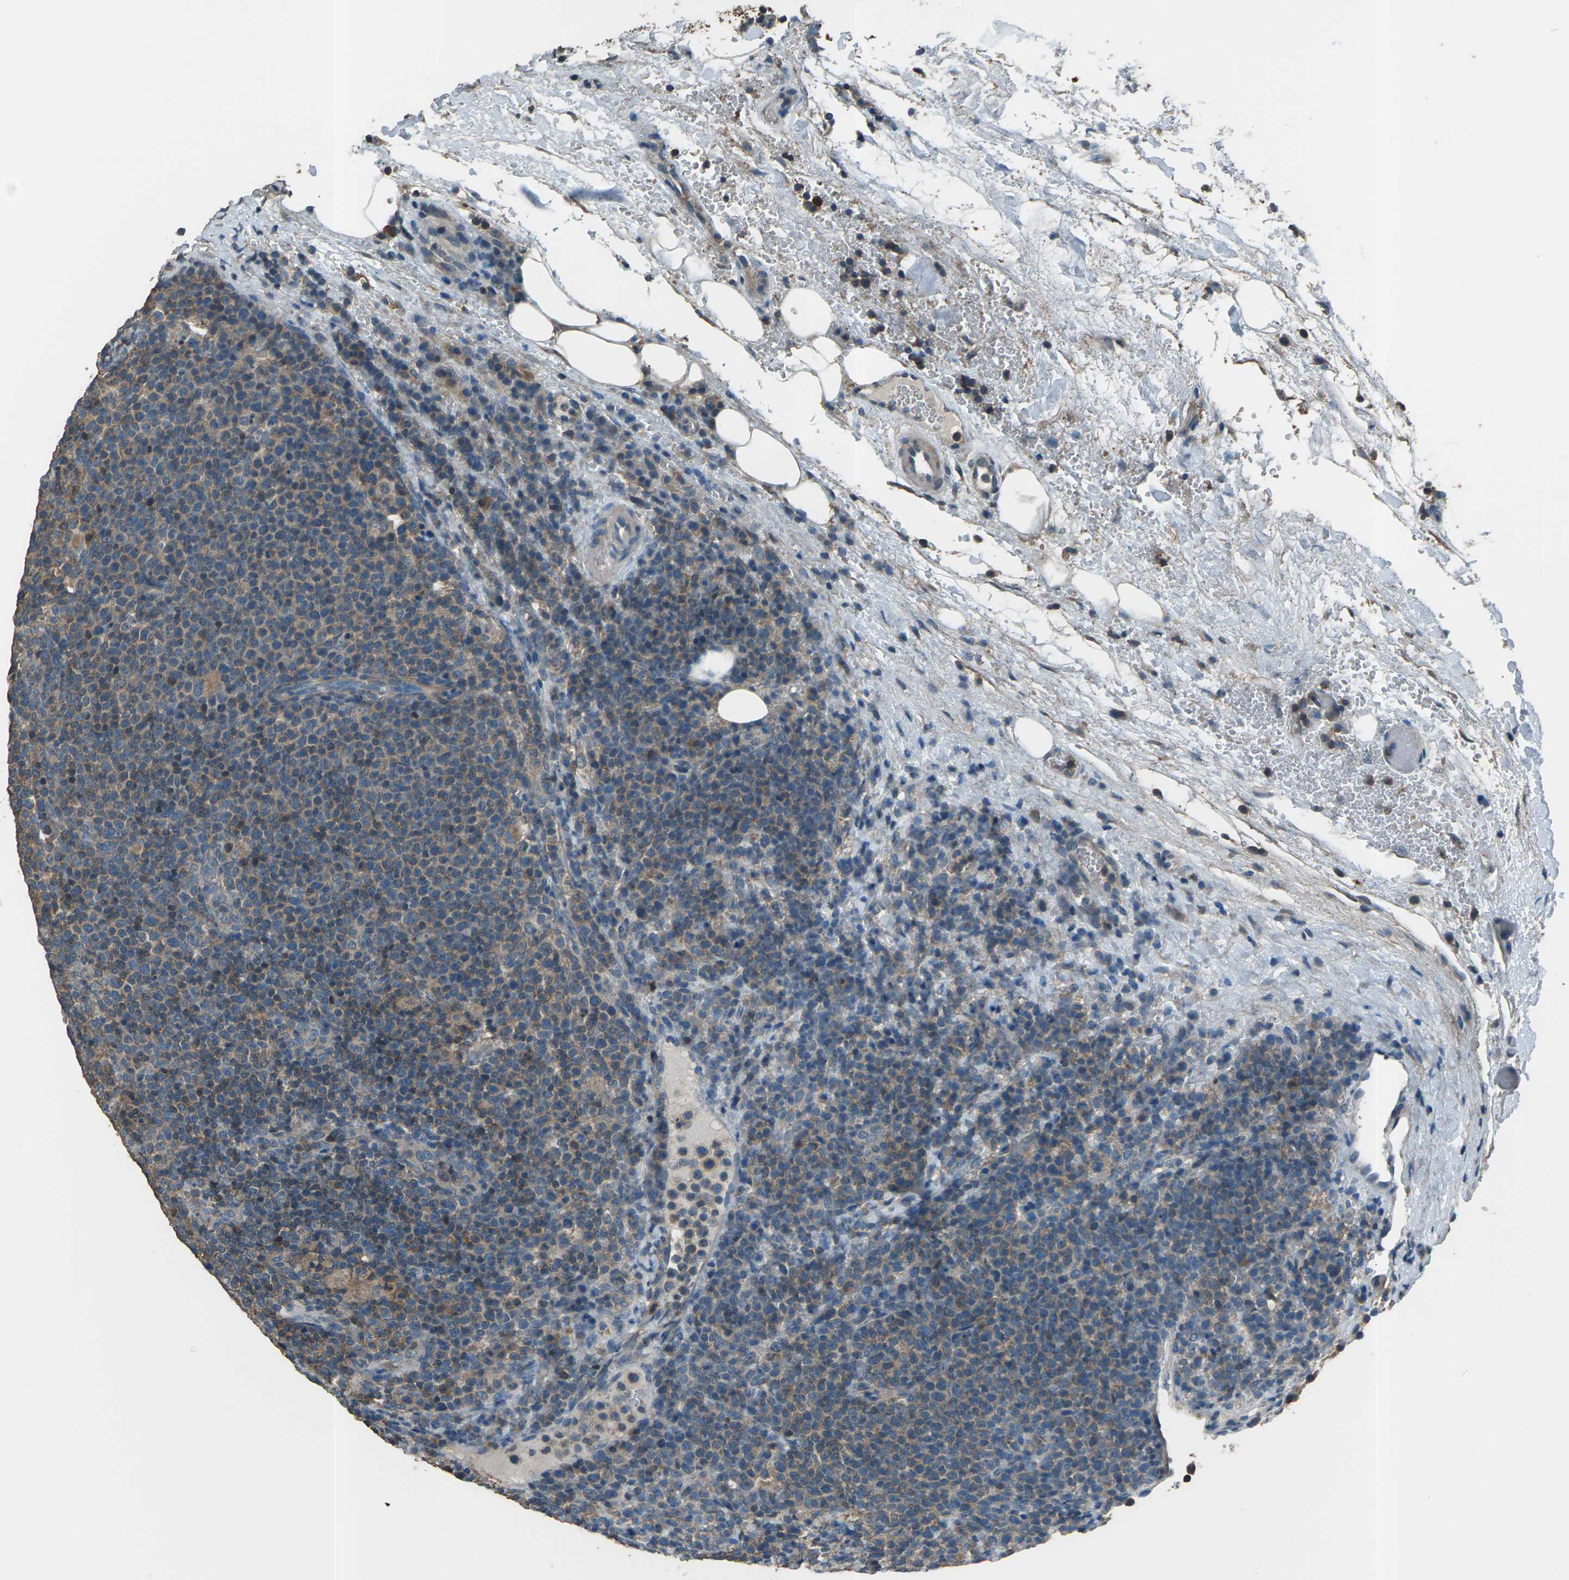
{"staining": {"intensity": "weak", "quantity": ">75%", "location": "cytoplasmic/membranous"}, "tissue": "lymphoma", "cell_type": "Tumor cells", "image_type": "cancer", "snomed": [{"axis": "morphology", "description": "Malignant lymphoma, non-Hodgkin's type, High grade"}, {"axis": "topography", "description": "Lymph node"}], "caption": "Lymphoma stained for a protein (brown) displays weak cytoplasmic/membranous positive staining in about >75% of tumor cells.", "gene": "CMTM4", "patient": {"sex": "male", "age": 61}}